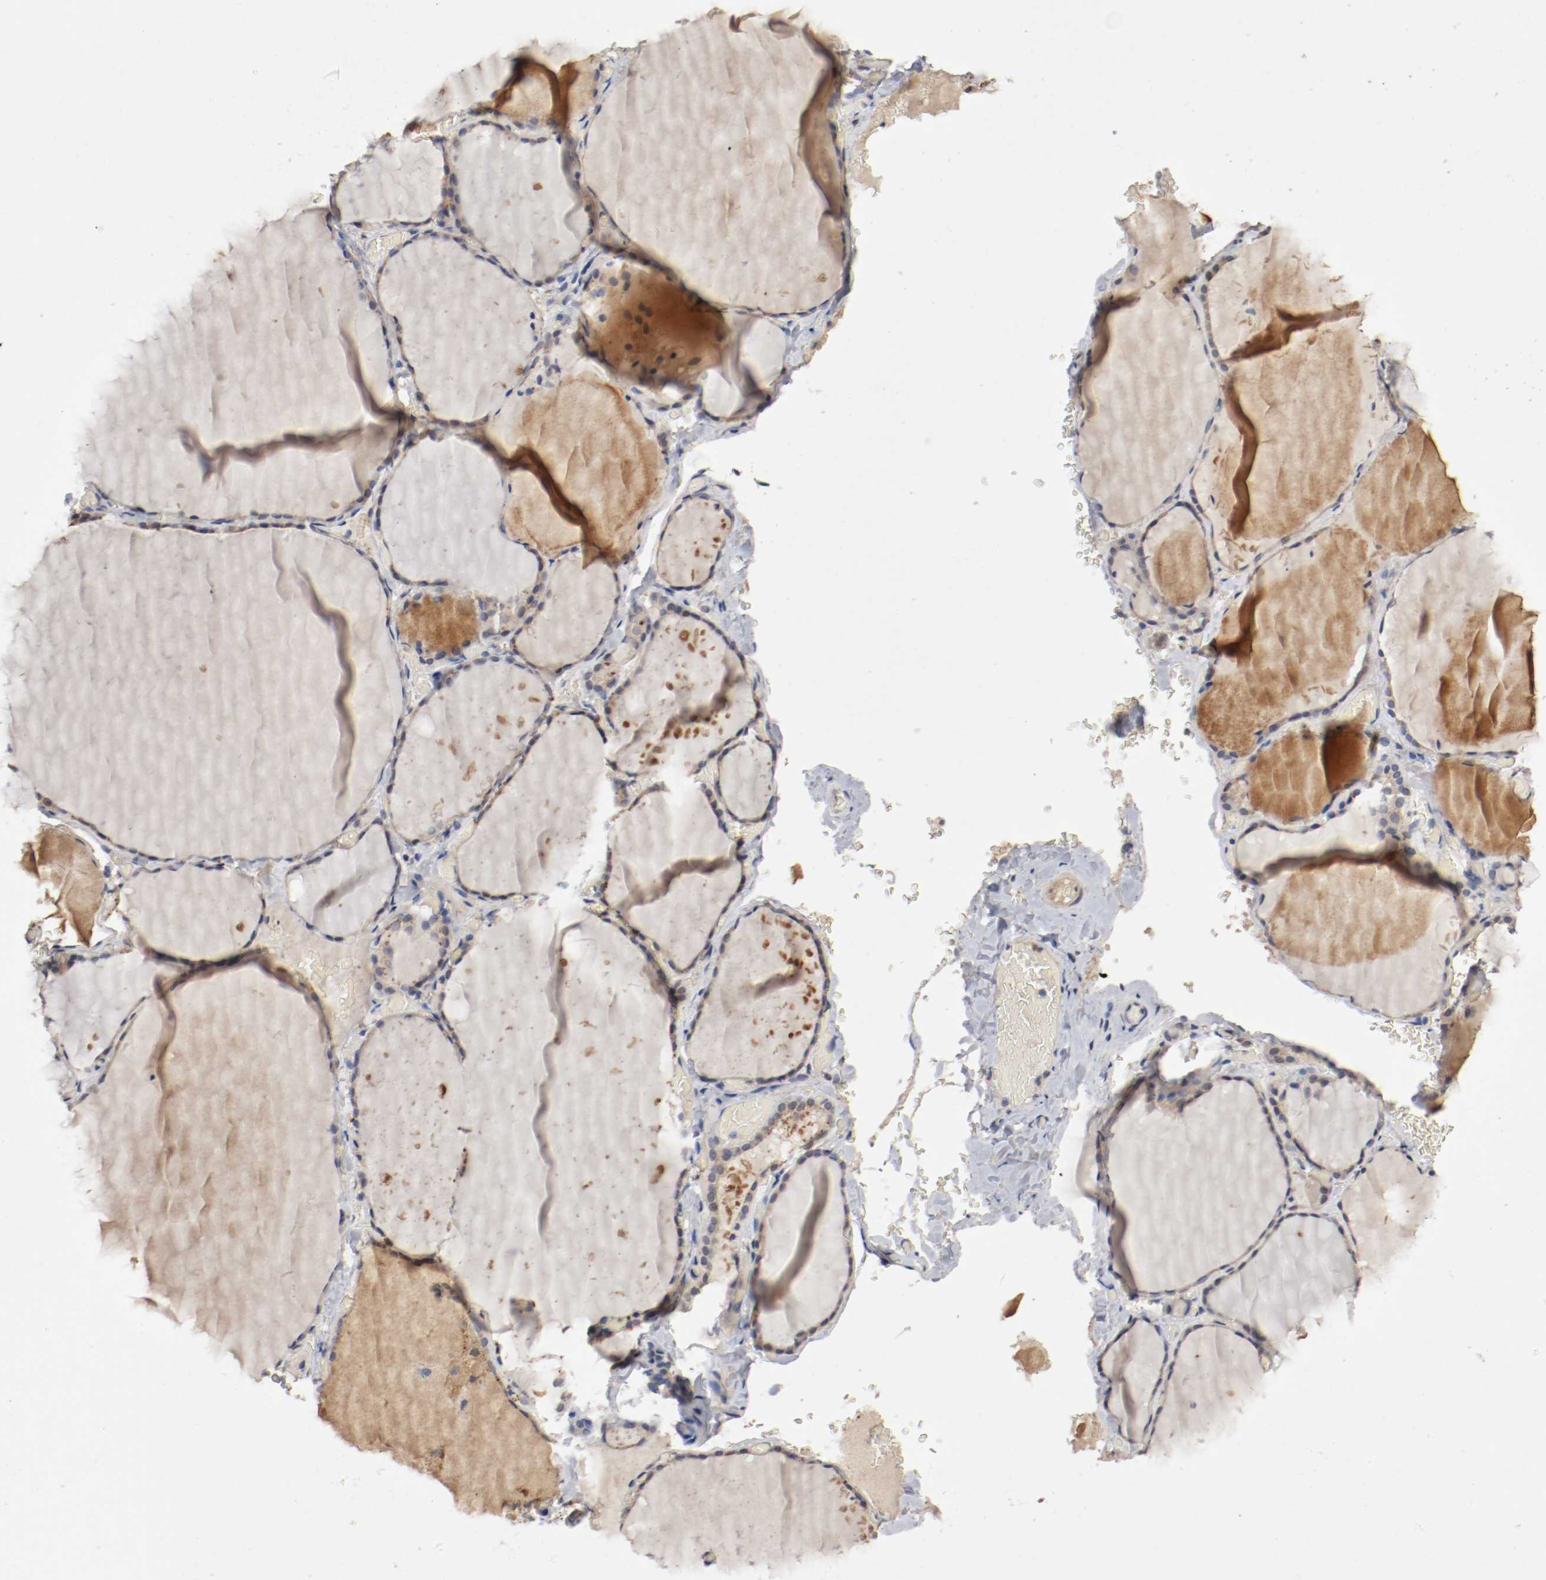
{"staining": {"intensity": "weak", "quantity": "25%-75%", "location": "cytoplasmic/membranous"}, "tissue": "thyroid gland", "cell_type": "Glandular cells", "image_type": "normal", "snomed": [{"axis": "morphology", "description": "Normal tissue, NOS"}, {"axis": "topography", "description": "Thyroid gland"}], "caption": "Protein positivity by IHC displays weak cytoplasmic/membranous staining in about 25%-75% of glandular cells in unremarkable thyroid gland. (IHC, brightfield microscopy, high magnification).", "gene": "REN", "patient": {"sex": "female", "age": 22}}